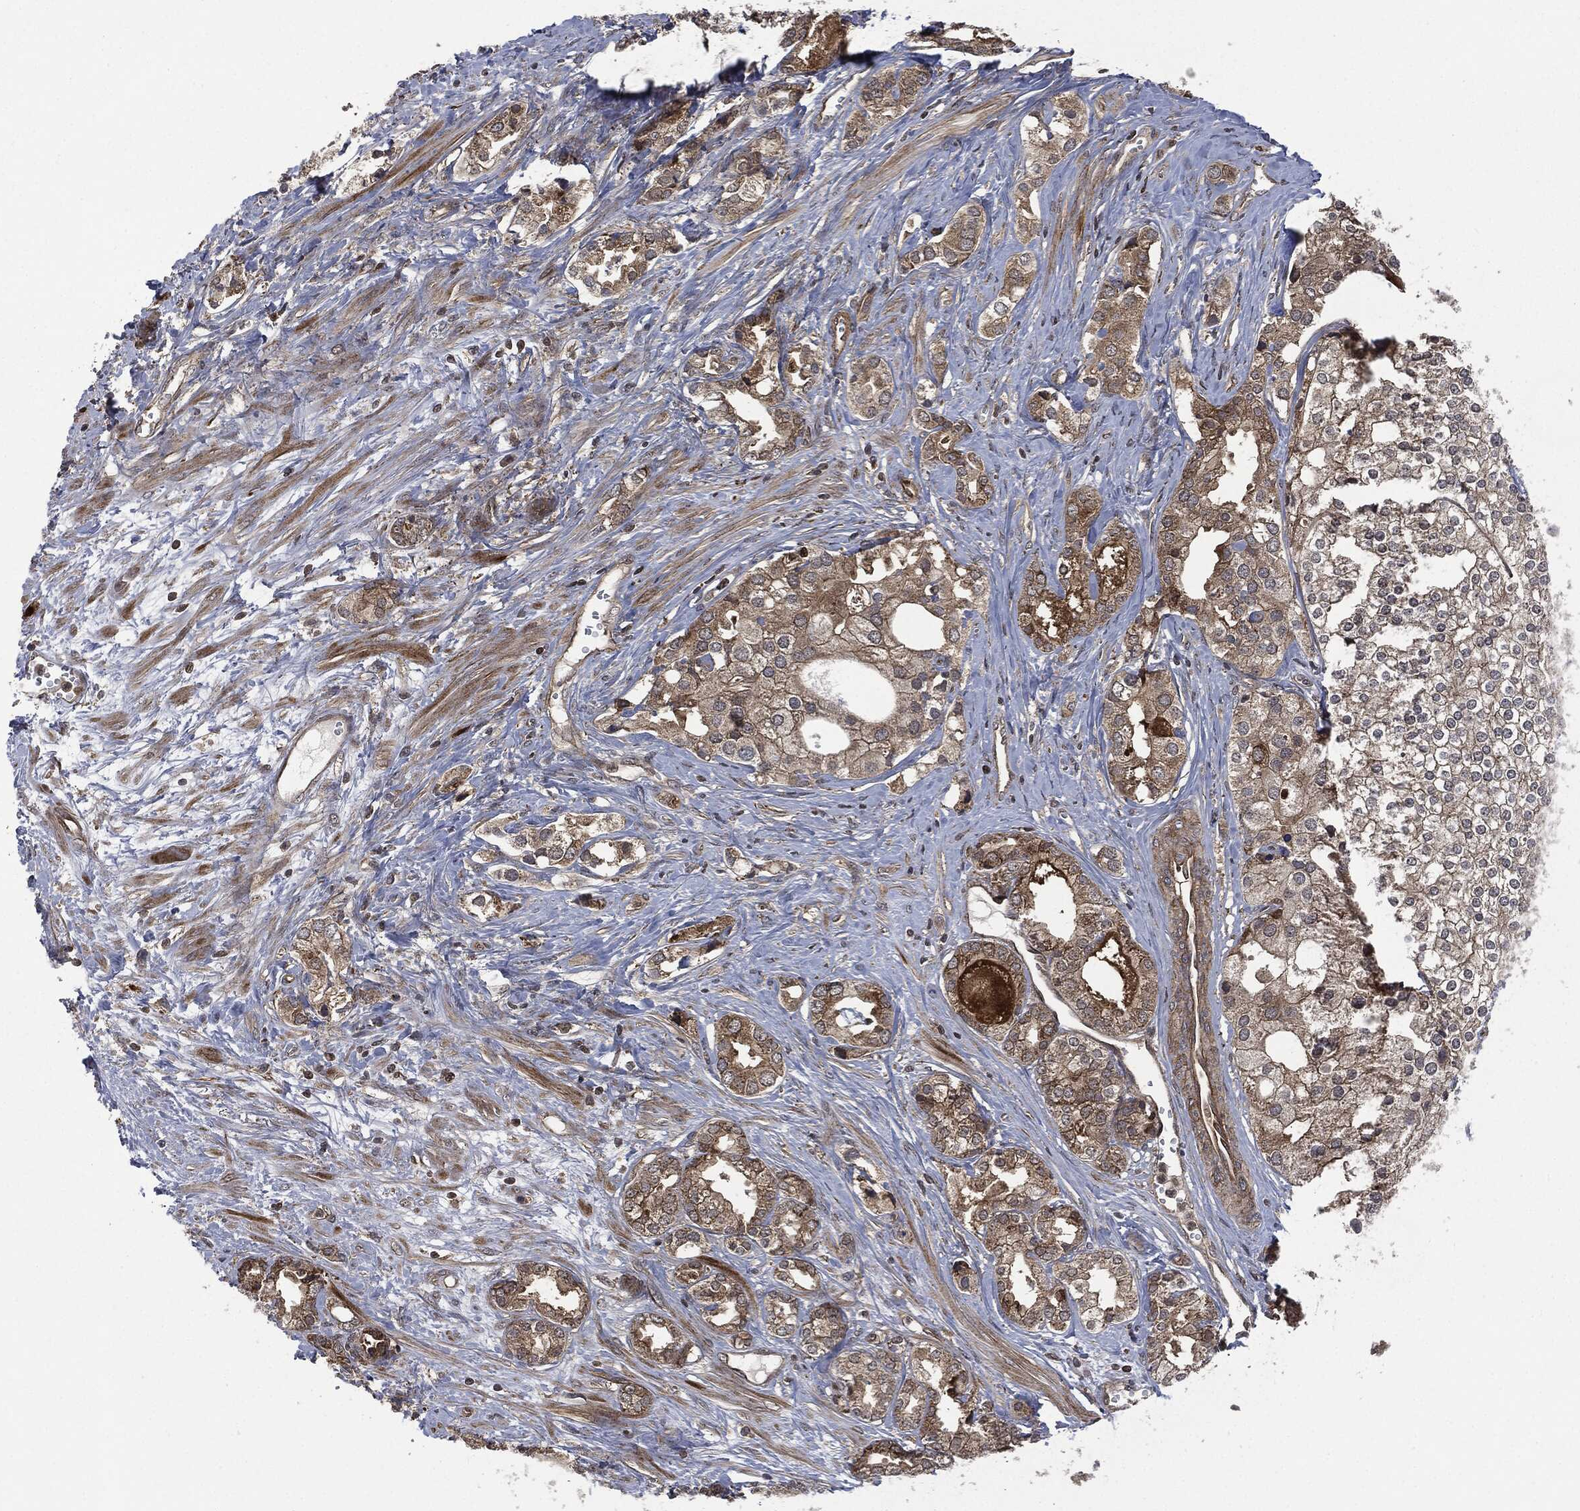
{"staining": {"intensity": "moderate", "quantity": ">75%", "location": "cytoplasmic/membranous"}, "tissue": "prostate cancer", "cell_type": "Tumor cells", "image_type": "cancer", "snomed": [{"axis": "morphology", "description": "Adenocarcinoma, NOS"}, {"axis": "topography", "description": "Prostate and seminal vesicle, NOS"}, {"axis": "topography", "description": "Prostate"}], "caption": "This image reveals adenocarcinoma (prostate) stained with immunohistochemistry to label a protein in brown. The cytoplasmic/membranous of tumor cells show moderate positivity for the protein. Nuclei are counter-stained blue.", "gene": "HRAS", "patient": {"sex": "male", "age": 62}}